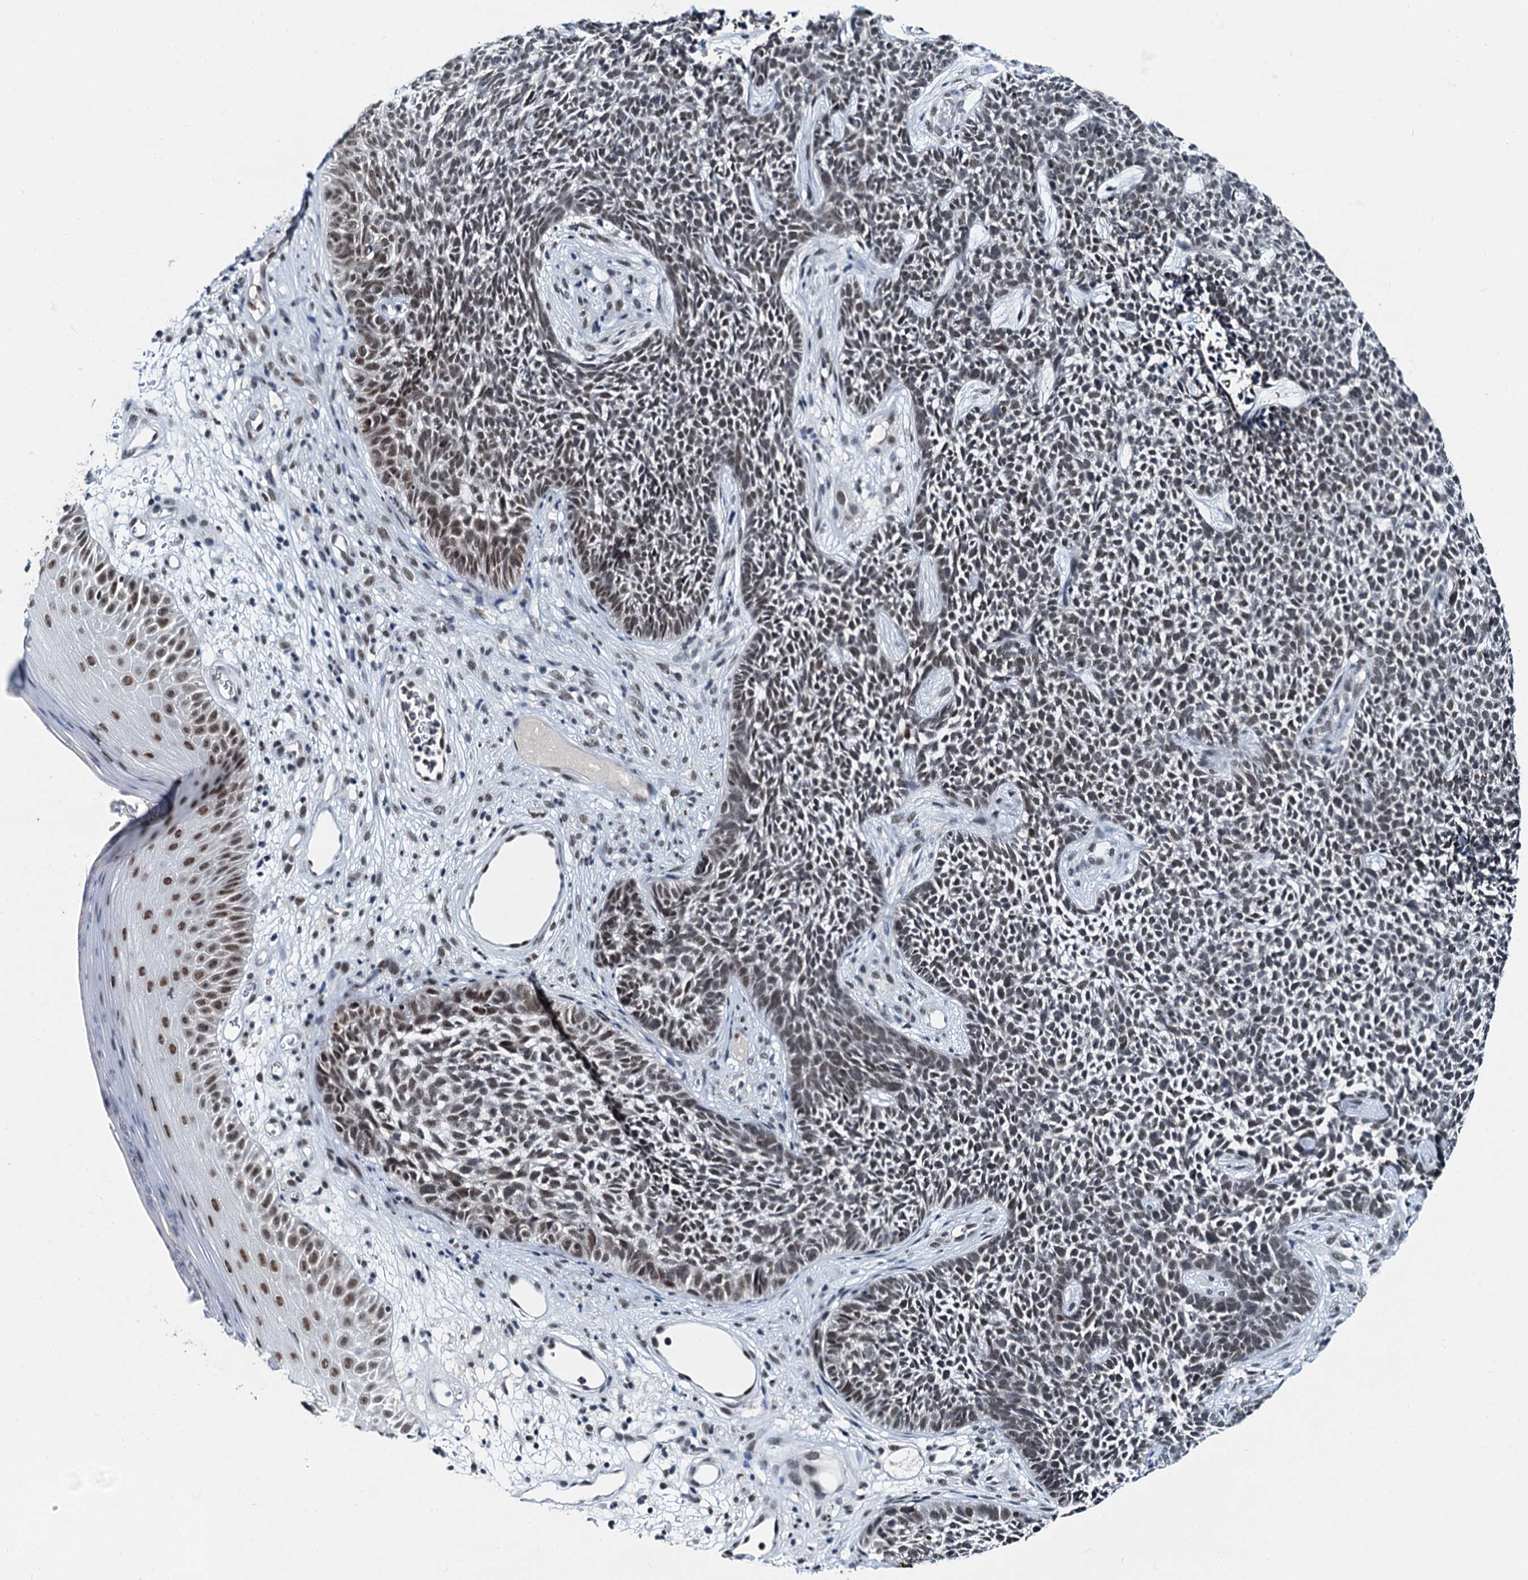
{"staining": {"intensity": "moderate", "quantity": ">75%", "location": "nuclear"}, "tissue": "skin cancer", "cell_type": "Tumor cells", "image_type": "cancer", "snomed": [{"axis": "morphology", "description": "Basal cell carcinoma"}, {"axis": "topography", "description": "Skin"}], "caption": "DAB immunohistochemical staining of human skin cancer (basal cell carcinoma) reveals moderate nuclear protein staining in approximately >75% of tumor cells.", "gene": "SNRPD1", "patient": {"sex": "female", "age": 84}}